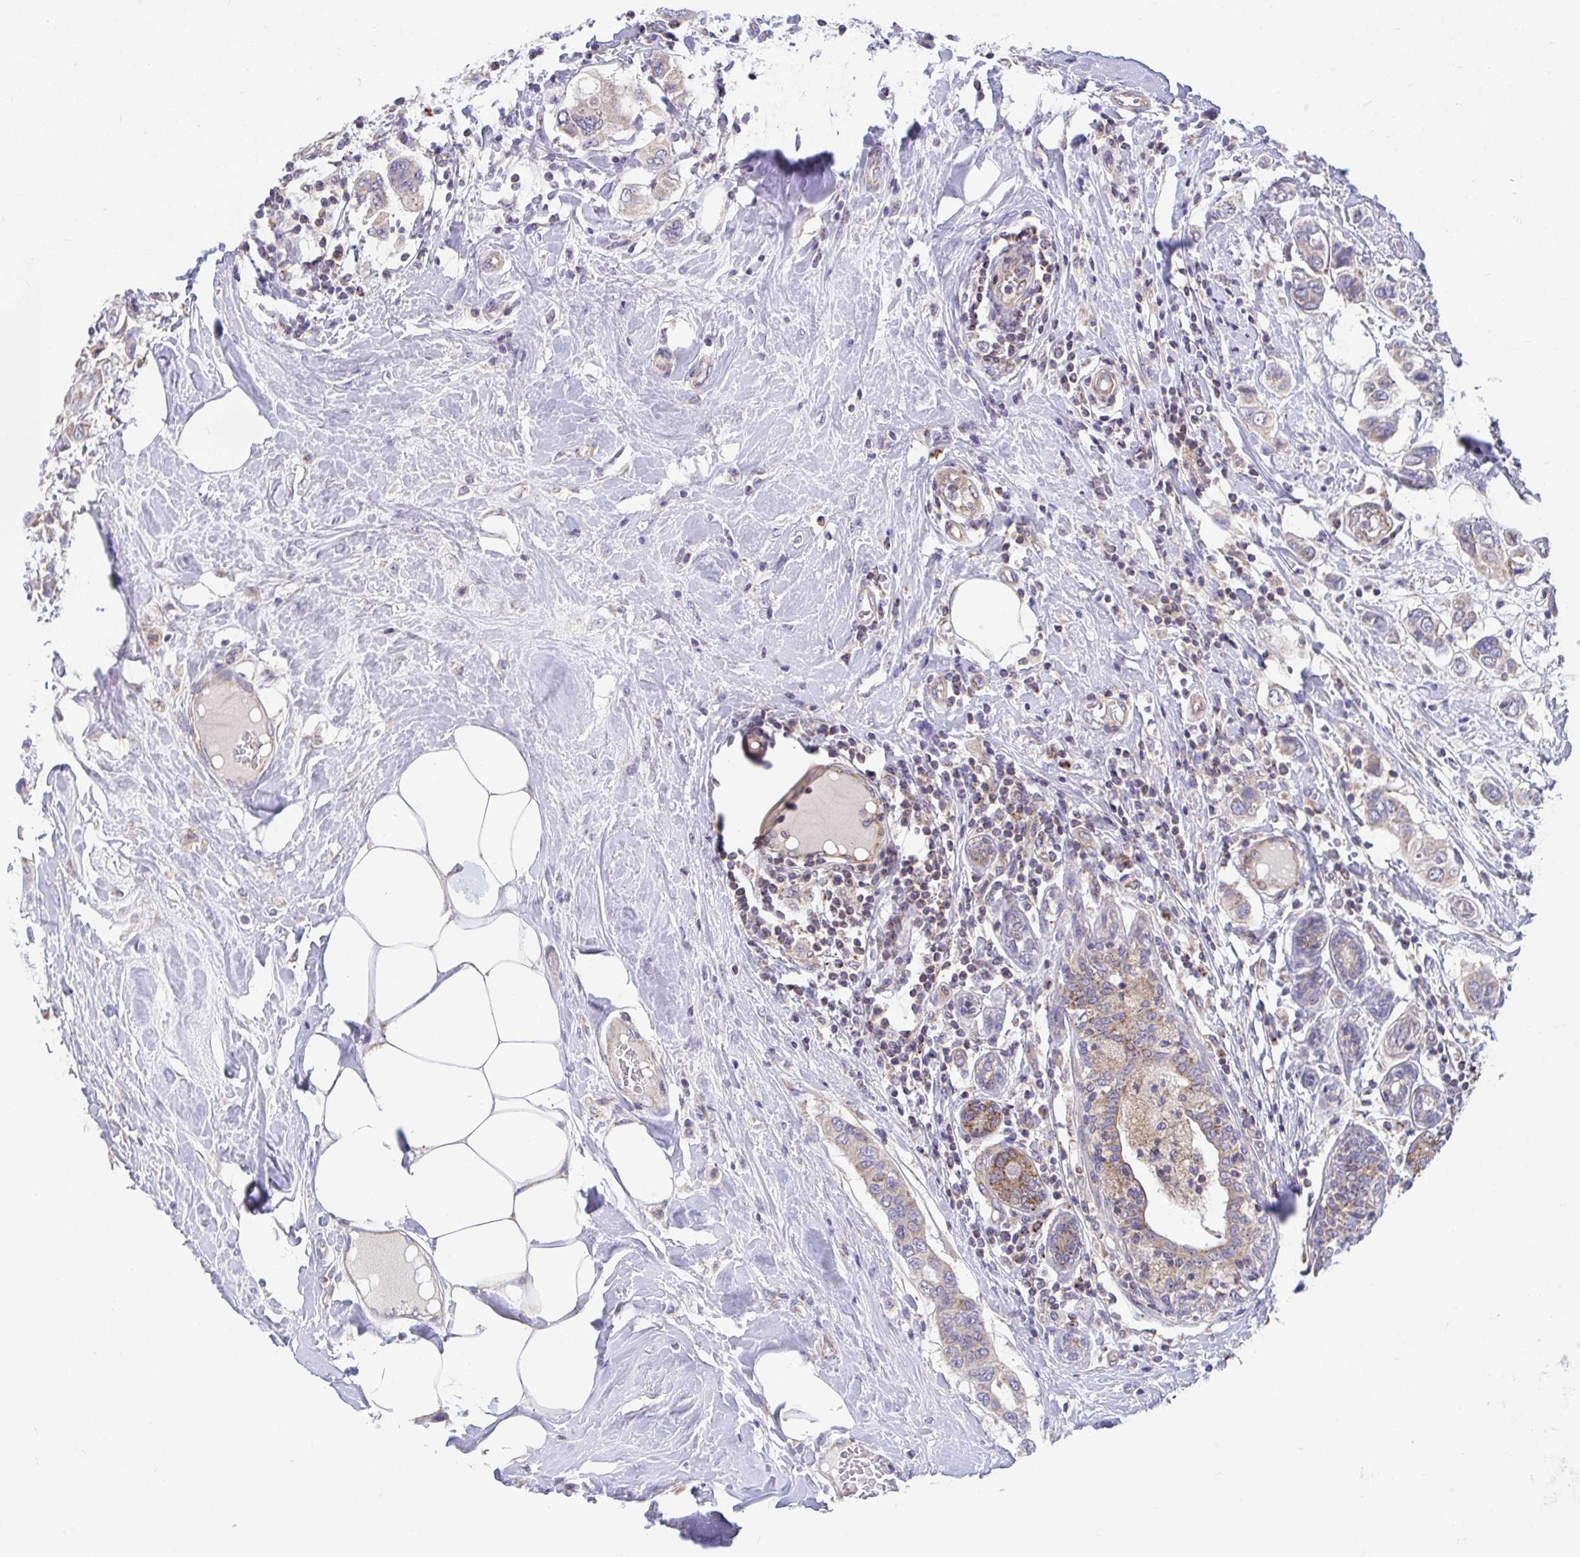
{"staining": {"intensity": "moderate", "quantity": "<25%", "location": "cytoplasmic/membranous"}, "tissue": "breast cancer", "cell_type": "Tumor cells", "image_type": "cancer", "snomed": [{"axis": "morphology", "description": "Lobular carcinoma"}, {"axis": "topography", "description": "Breast"}], "caption": "This is a histology image of IHC staining of breast lobular carcinoma, which shows moderate staining in the cytoplasmic/membranous of tumor cells.", "gene": "FHIP1B", "patient": {"sex": "female", "age": 51}}